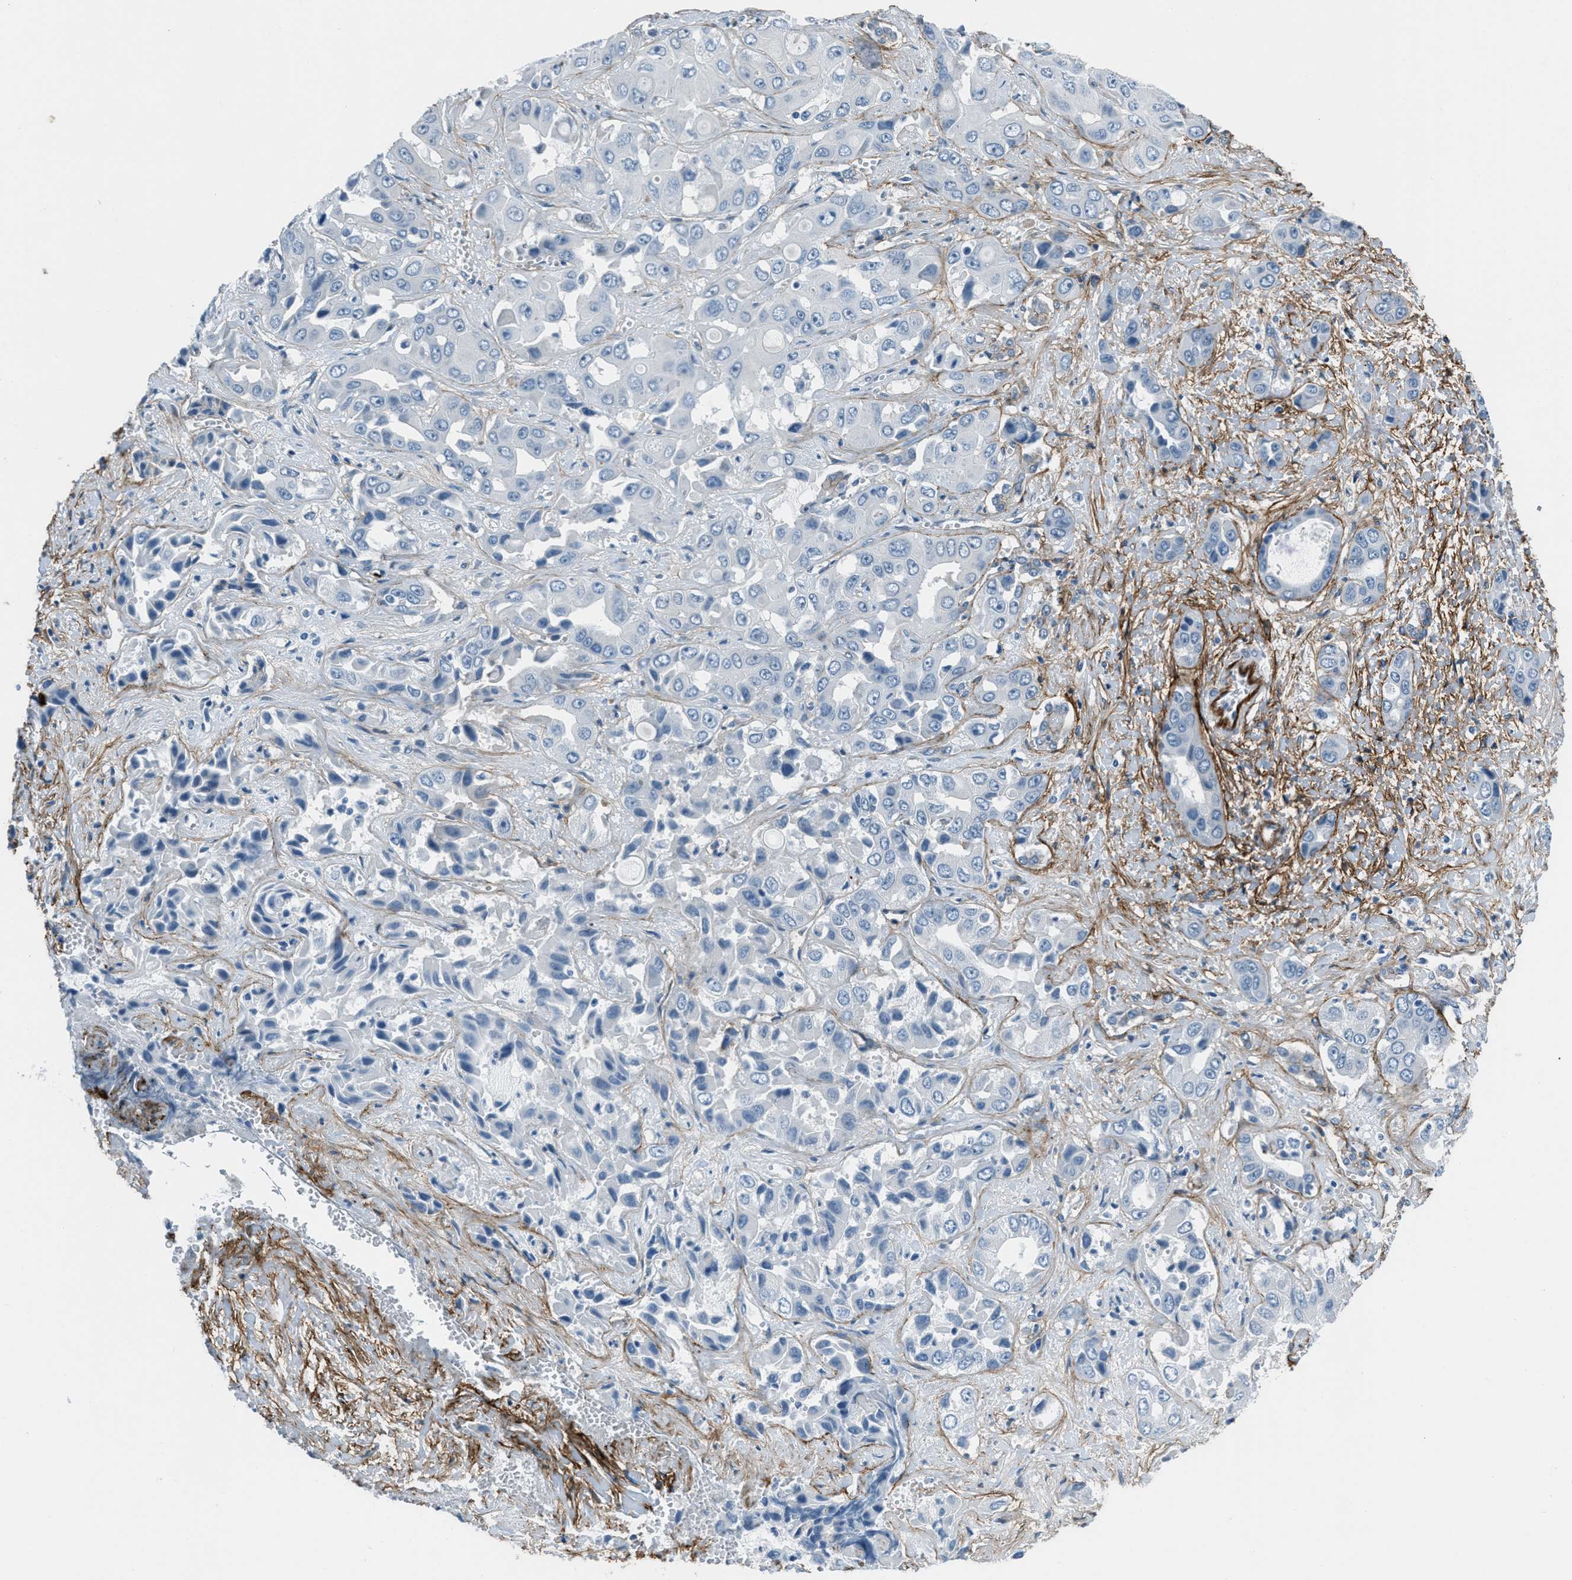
{"staining": {"intensity": "negative", "quantity": "none", "location": "none"}, "tissue": "liver cancer", "cell_type": "Tumor cells", "image_type": "cancer", "snomed": [{"axis": "morphology", "description": "Cholangiocarcinoma"}, {"axis": "topography", "description": "Liver"}], "caption": "A high-resolution micrograph shows immunohistochemistry staining of liver cholangiocarcinoma, which reveals no significant staining in tumor cells. (DAB (3,3'-diaminobenzidine) immunohistochemistry, high magnification).", "gene": "FBN1", "patient": {"sex": "female", "age": 52}}